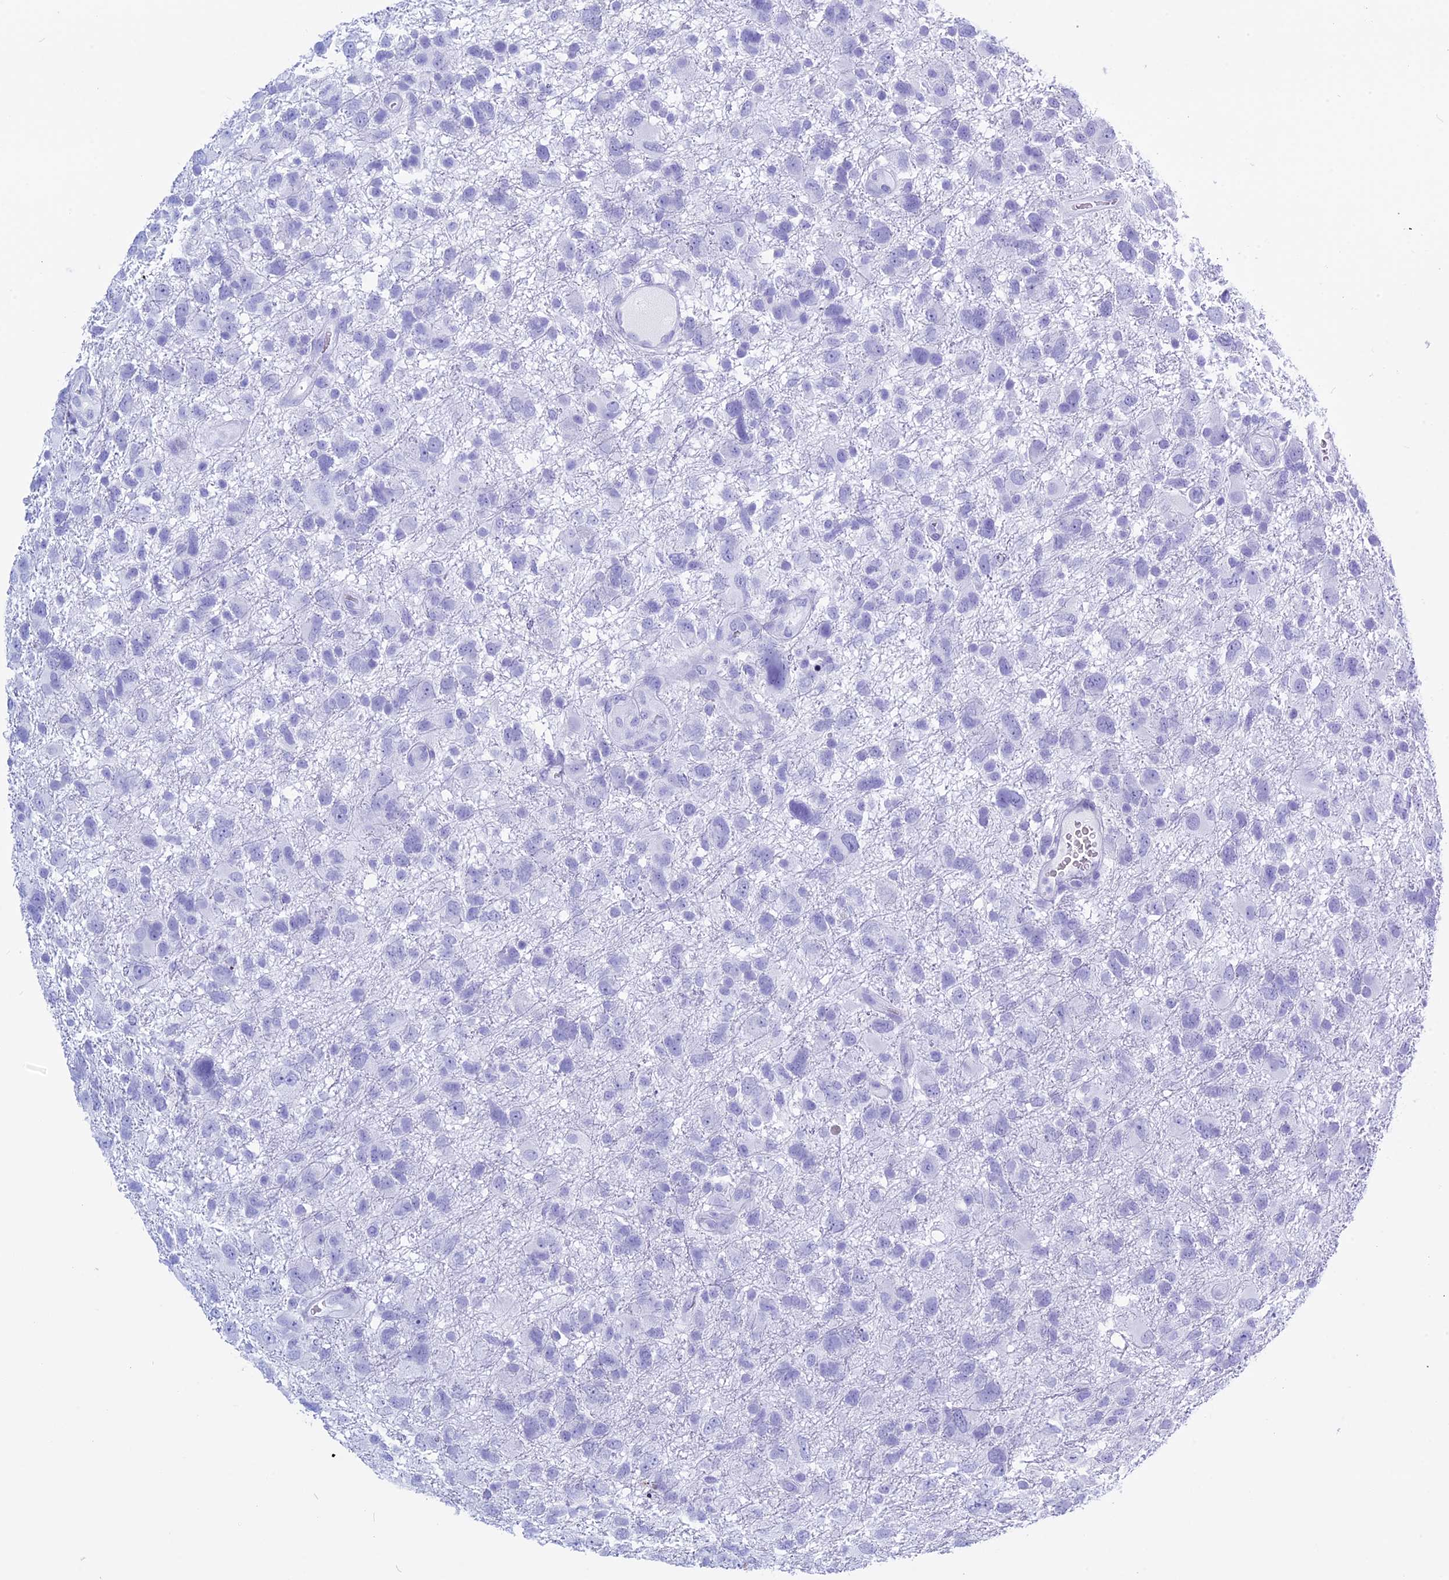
{"staining": {"intensity": "negative", "quantity": "none", "location": "none"}, "tissue": "glioma", "cell_type": "Tumor cells", "image_type": "cancer", "snomed": [{"axis": "morphology", "description": "Glioma, malignant, High grade"}, {"axis": "topography", "description": "Brain"}], "caption": "Malignant high-grade glioma was stained to show a protein in brown. There is no significant staining in tumor cells.", "gene": "KCTD21", "patient": {"sex": "male", "age": 61}}